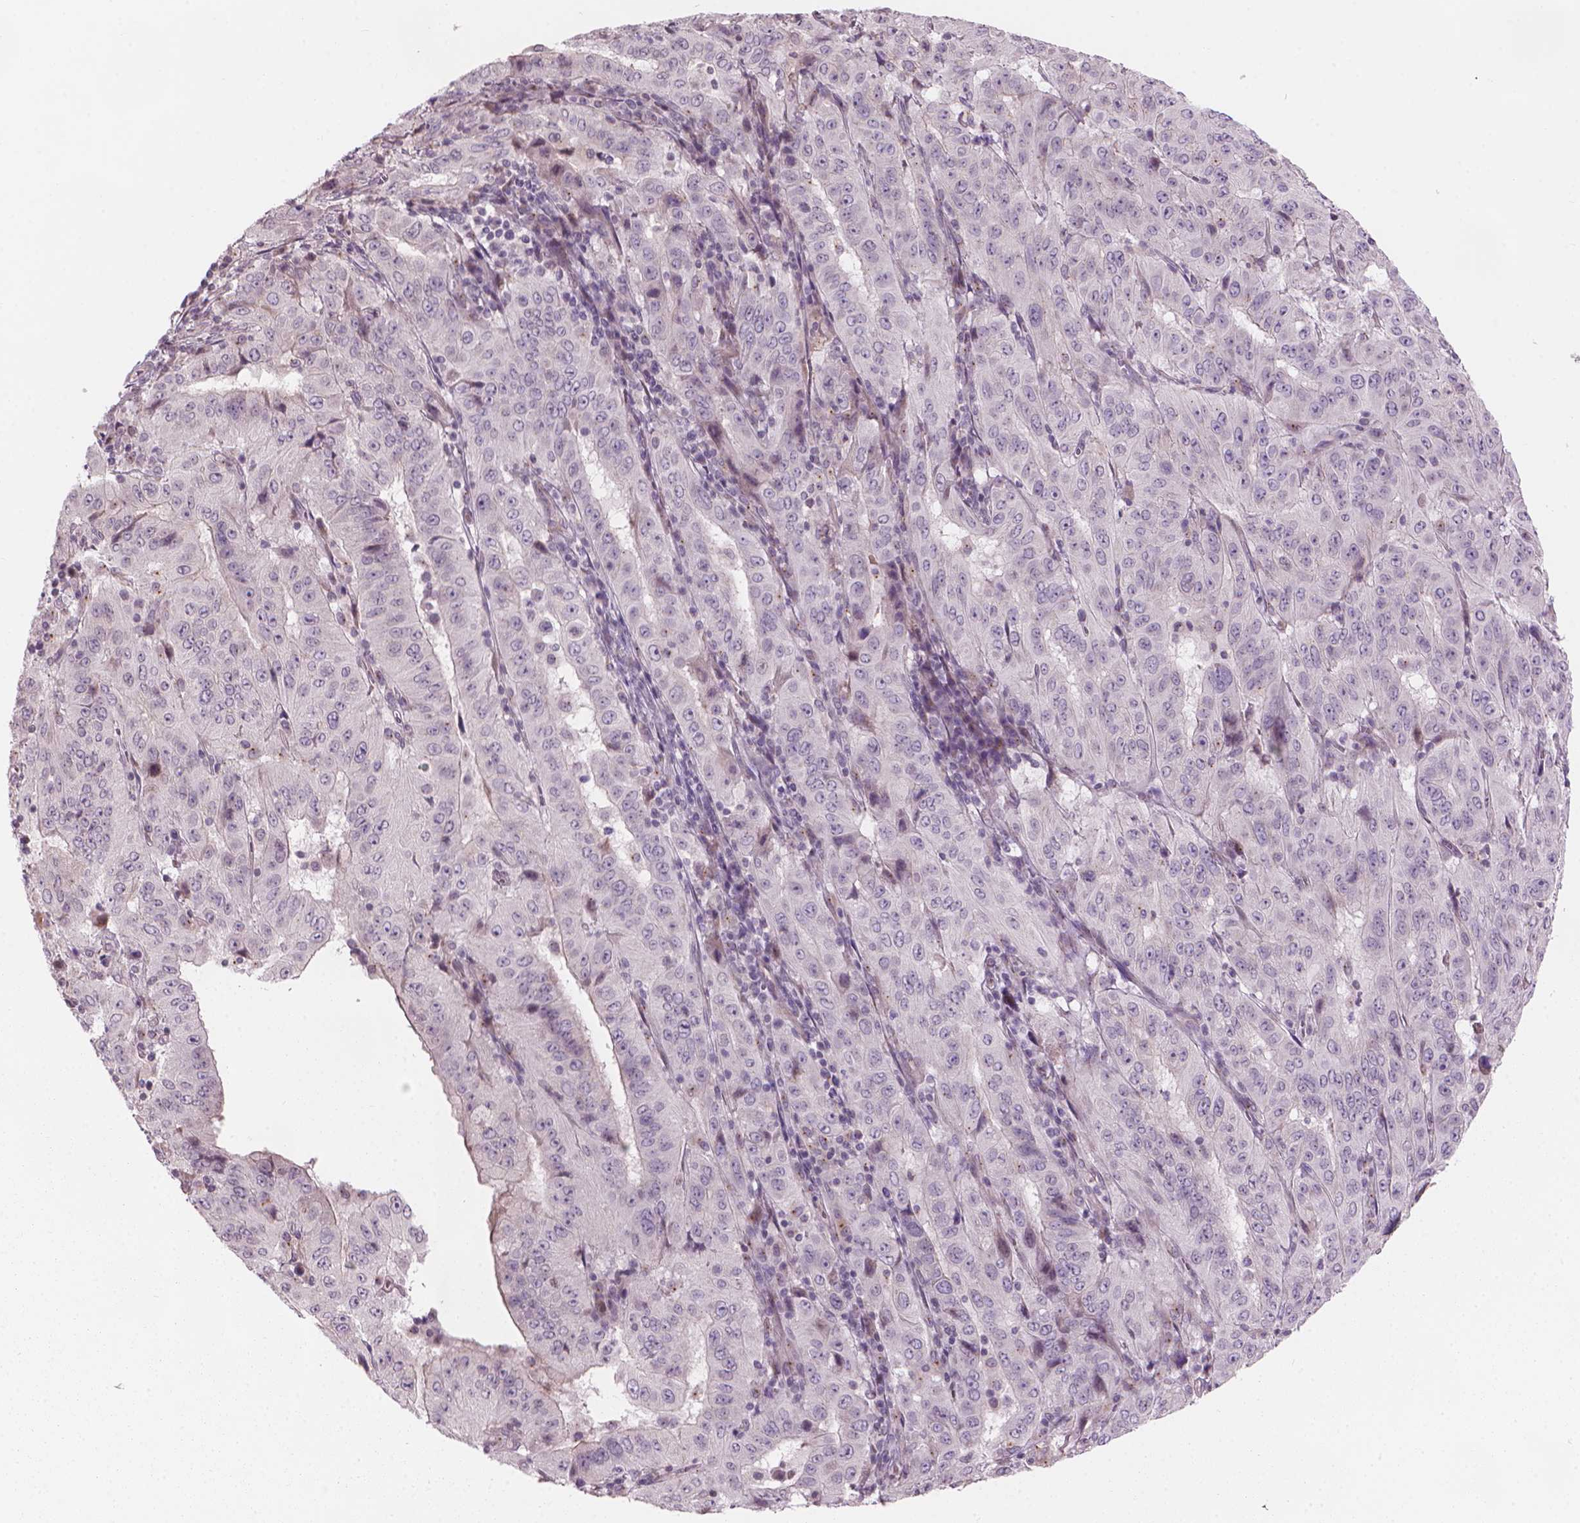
{"staining": {"intensity": "negative", "quantity": "none", "location": "none"}, "tissue": "pancreatic cancer", "cell_type": "Tumor cells", "image_type": "cancer", "snomed": [{"axis": "morphology", "description": "Adenocarcinoma, NOS"}, {"axis": "topography", "description": "Pancreas"}], "caption": "A high-resolution image shows immunohistochemistry staining of pancreatic cancer, which demonstrates no significant positivity in tumor cells.", "gene": "IFFO1", "patient": {"sex": "male", "age": 63}}